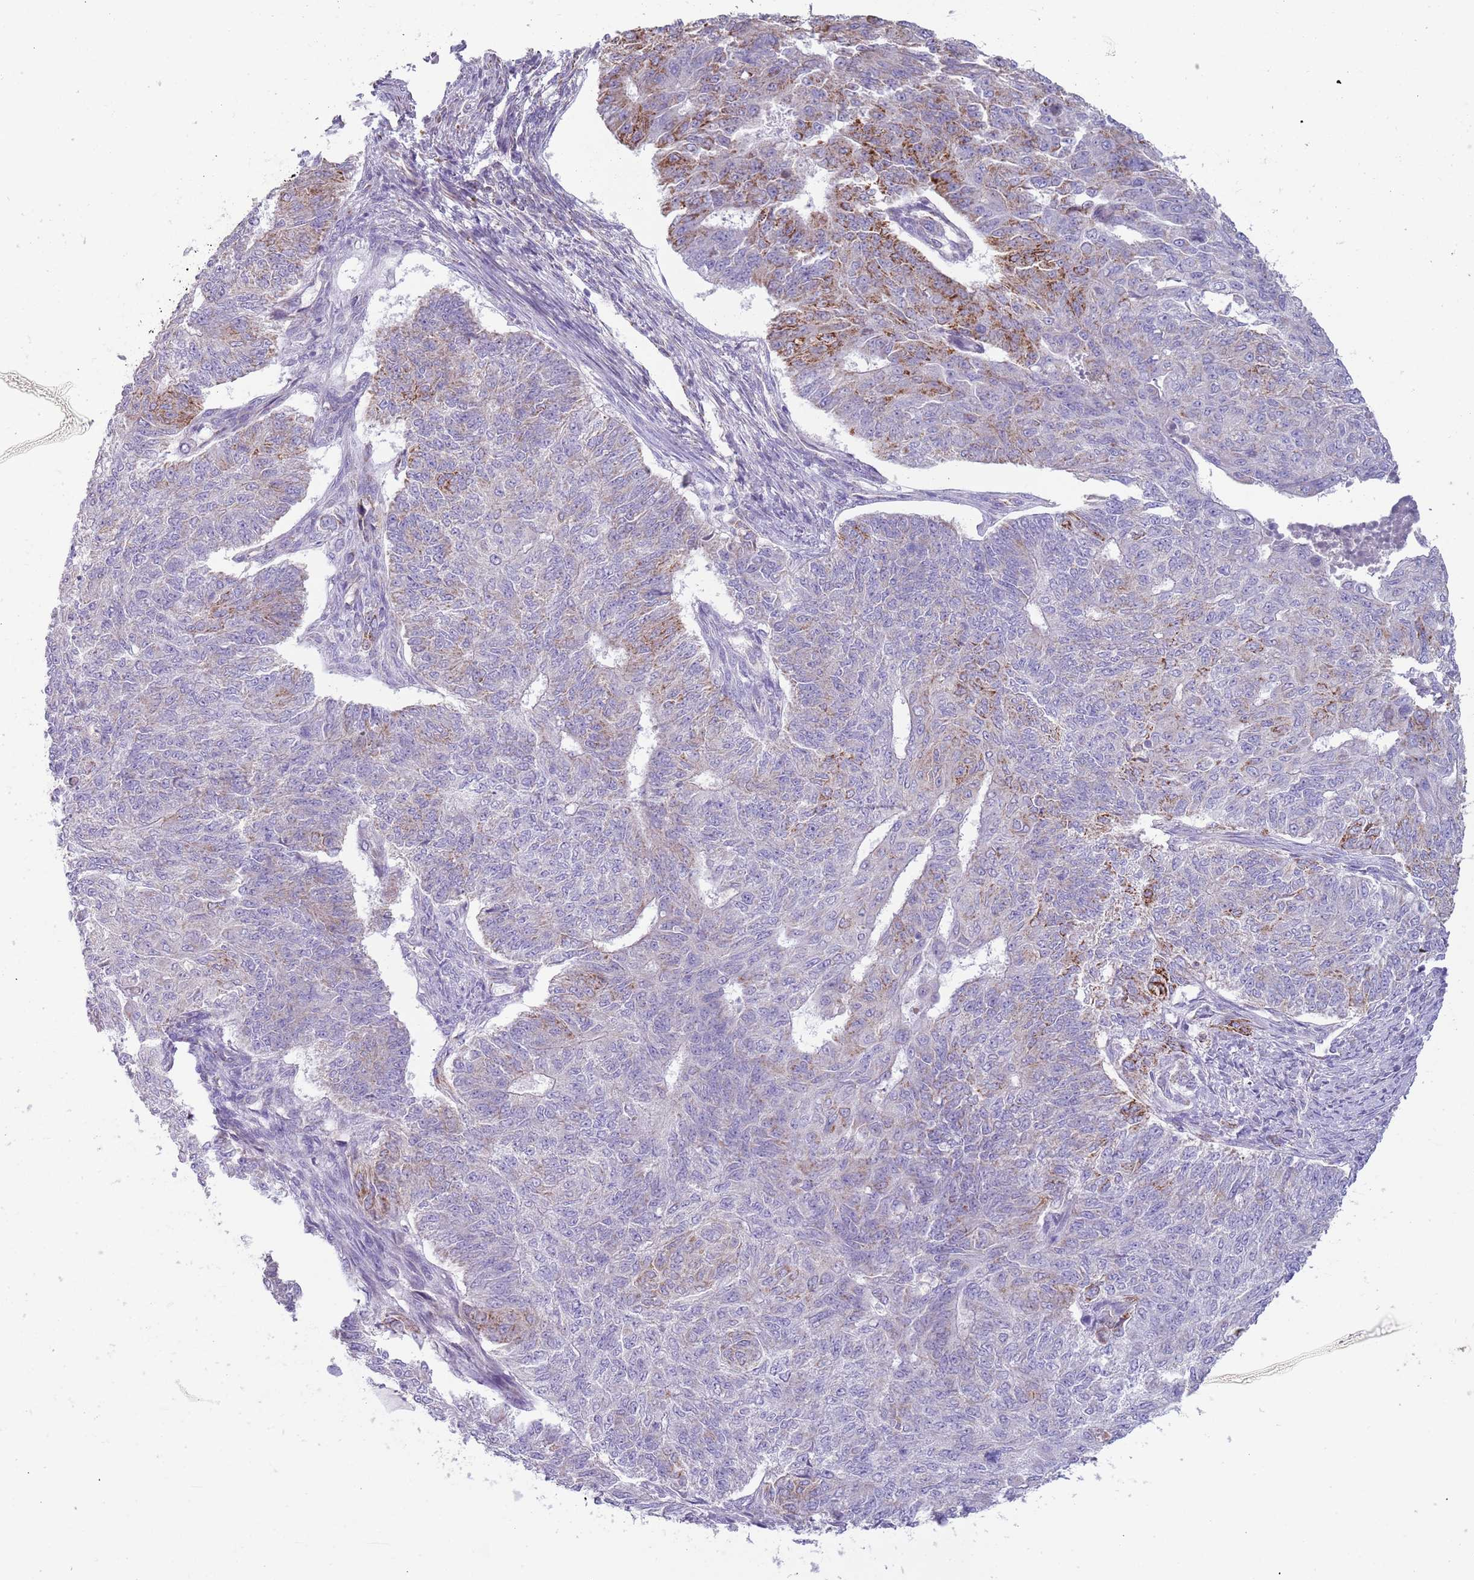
{"staining": {"intensity": "moderate", "quantity": "<25%", "location": "cytoplasmic/membranous"}, "tissue": "endometrial cancer", "cell_type": "Tumor cells", "image_type": "cancer", "snomed": [{"axis": "morphology", "description": "Adenocarcinoma, NOS"}, {"axis": "topography", "description": "Endometrium"}], "caption": "A photomicrograph of human endometrial adenocarcinoma stained for a protein exhibits moderate cytoplasmic/membranous brown staining in tumor cells. Immunohistochemistry stains the protein of interest in brown and the nuclei are stained blue.", "gene": "RNF222", "patient": {"sex": "female", "age": 32}}